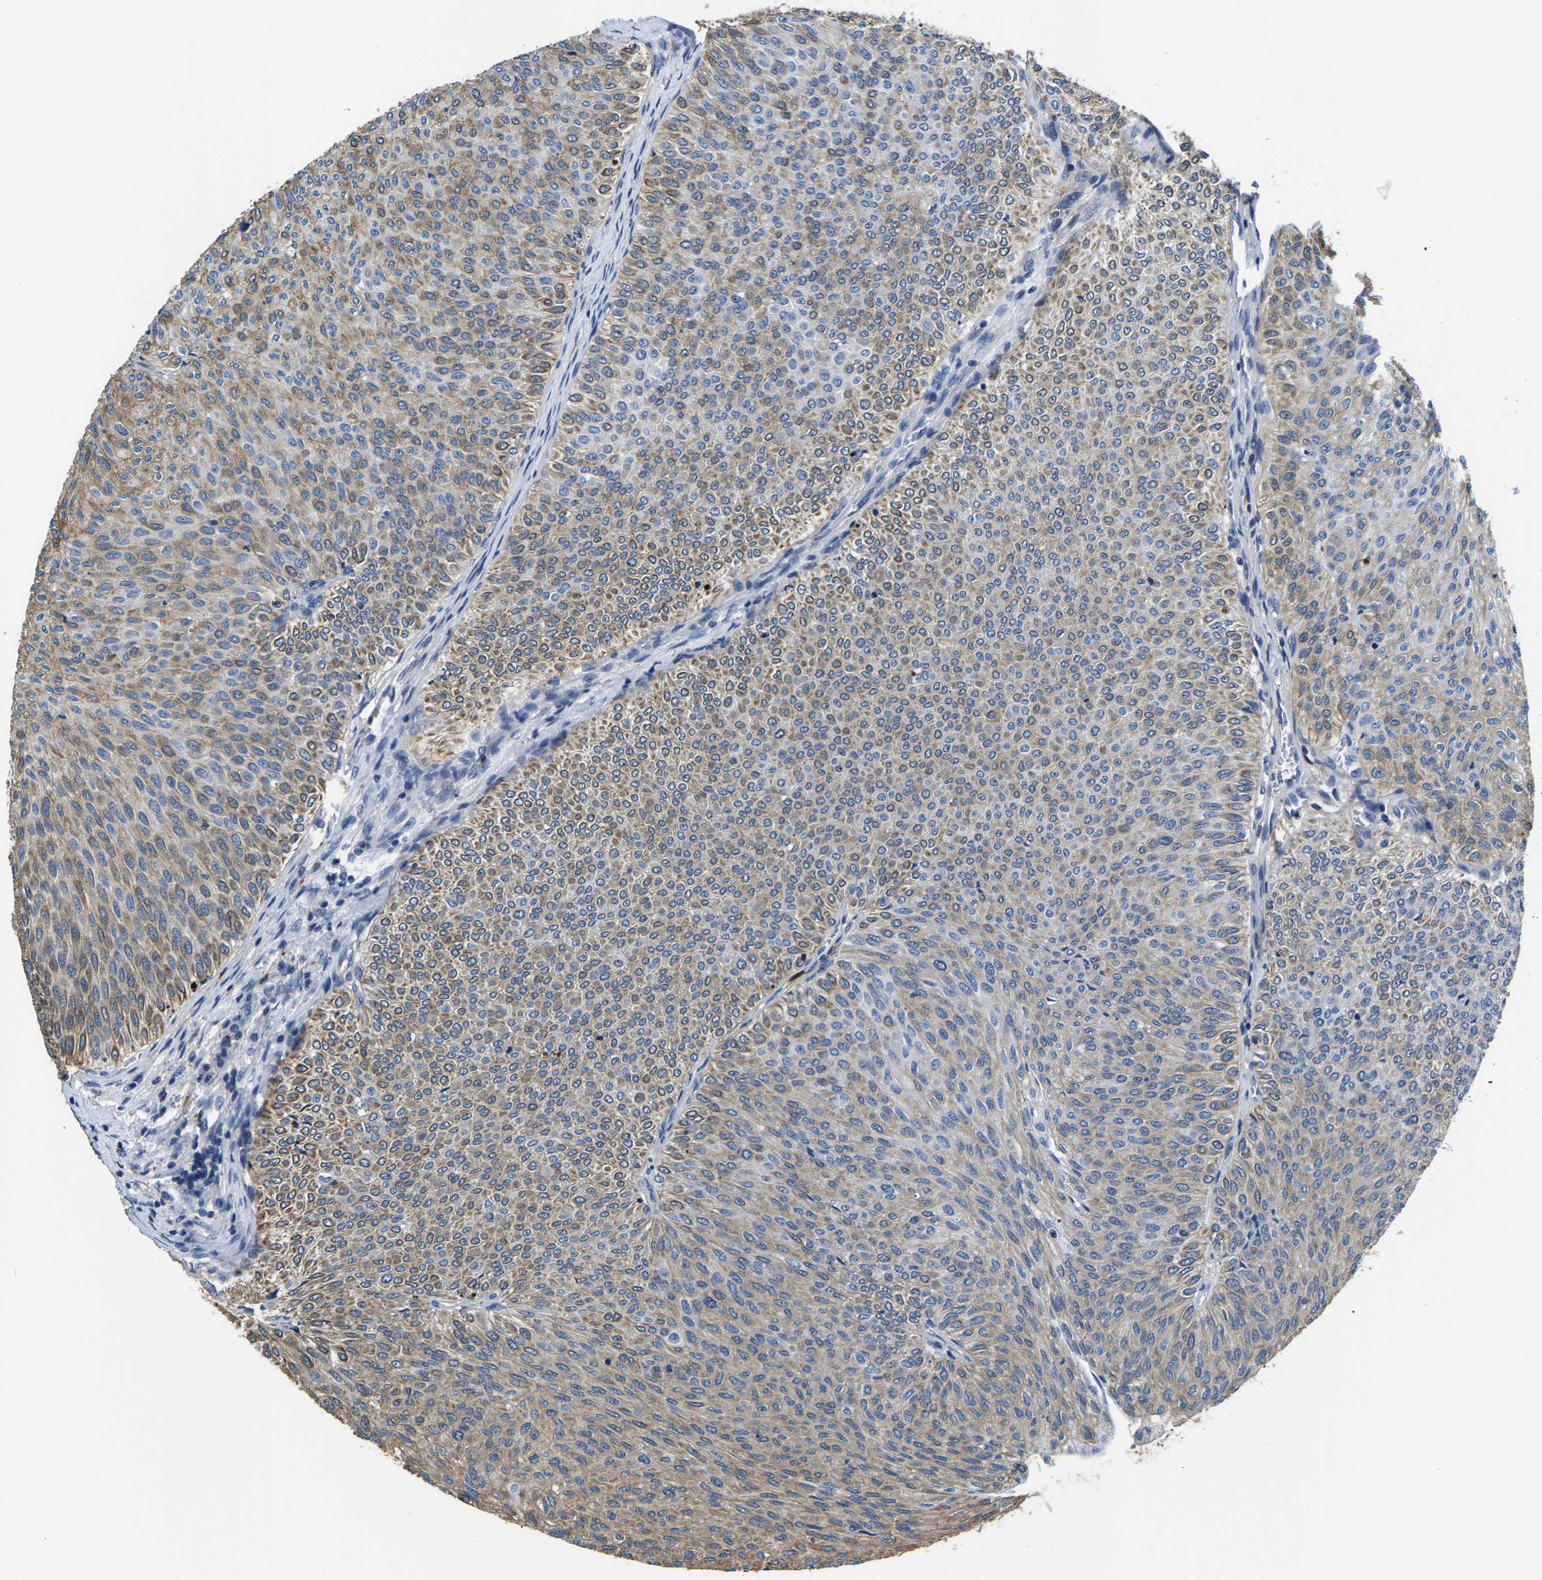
{"staining": {"intensity": "moderate", "quantity": "25%-75%", "location": "cytoplasmic/membranous"}, "tissue": "urothelial cancer", "cell_type": "Tumor cells", "image_type": "cancer", "snomed": [{"axis": "morphology", "description": "Urothelial carcinoma, Low grade"}, {"axis": "topography", "description": "Urinary bladder"}], "caption": "Protein expression analysis of human urothelial cancer reveals moderate cytoplasmic/membranous expression in about 25%-75% of tumor cells.", "gene": "TRAF6", "patient": {"sex": "male", "age": 78}}